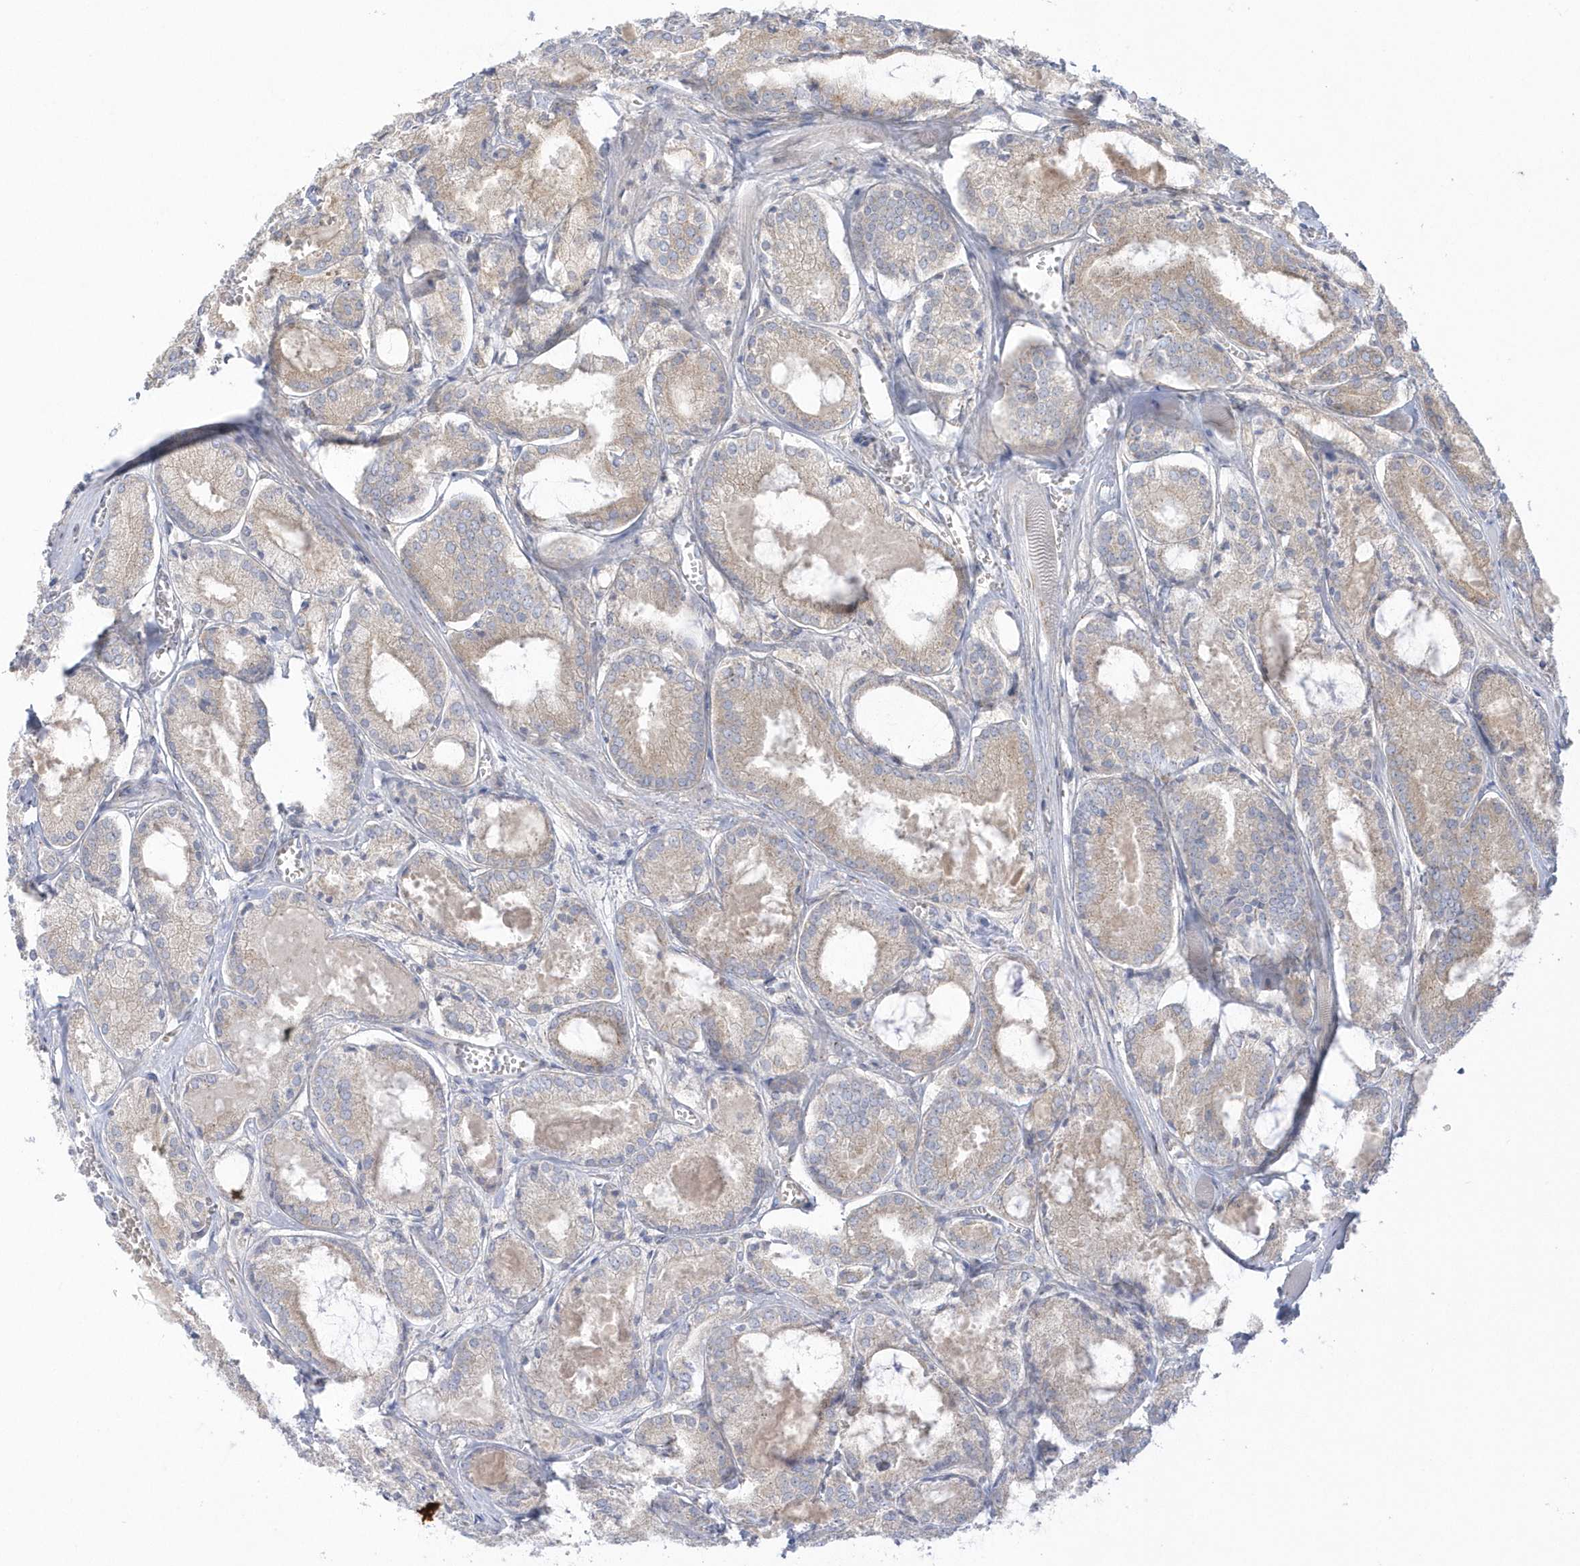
{"staining": {"intensity": "weak", "quantity": "25%-75%", "location": "cytoplasmic/membranous"}, "tissue": "prostate cancer", "cell_type": "Tumor cells", "image_type": "cancer", "snomed": [{"axis": "morphology", "description": "Adenocarcinoma, Low grade"}, {"axis": "topography", "description": "Prostate"}], "caption": "IHC of human low-grade adenocarcinoma (prostate) demonstrates low levels of weak cytoplasmic/membranous staining in about 25%-75% of tumor cells.", "gene": "SEMA3D", "patient": {"sex": "male", "age": 67}}